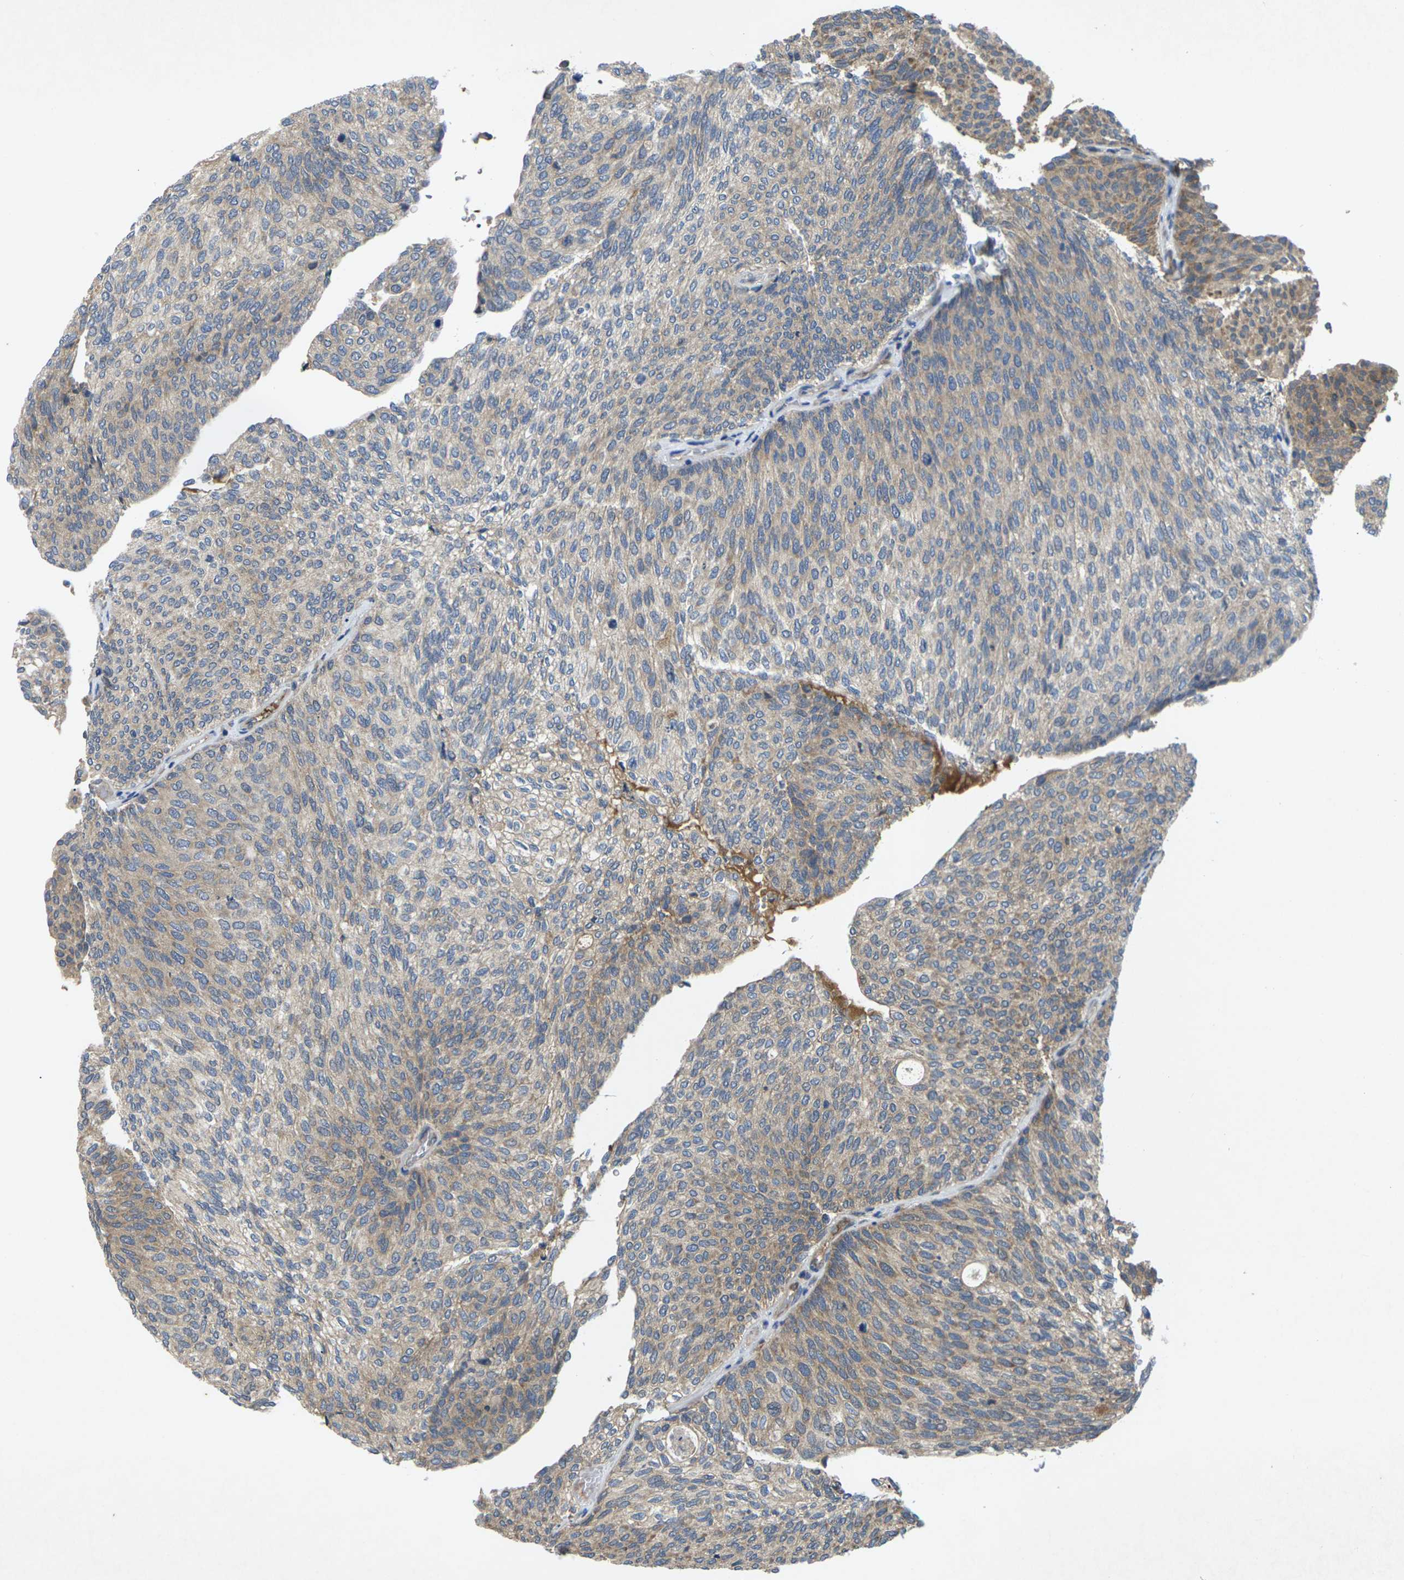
{"staining": {"intensity": "weak", "quantity": "25%-75%", "location": "cytoplasmic/membranous"}, "tissue": "urothelial cancer", "cell_type": "Tumor cells", "image_type": "cancer", "snomed": [{"axis": "morphology", "description": "Urothelial carcinoma, Low grade"}, {"axis": "topography", "description": "Urinary bladder"}], "caption": "Low-grade urothelial carcinoma stained for a protein shows weak cytoplasmic/membranous positivity in tumor cells.", "gene": "KIF1B", "patient": {"sex": "female", "age": 79}}